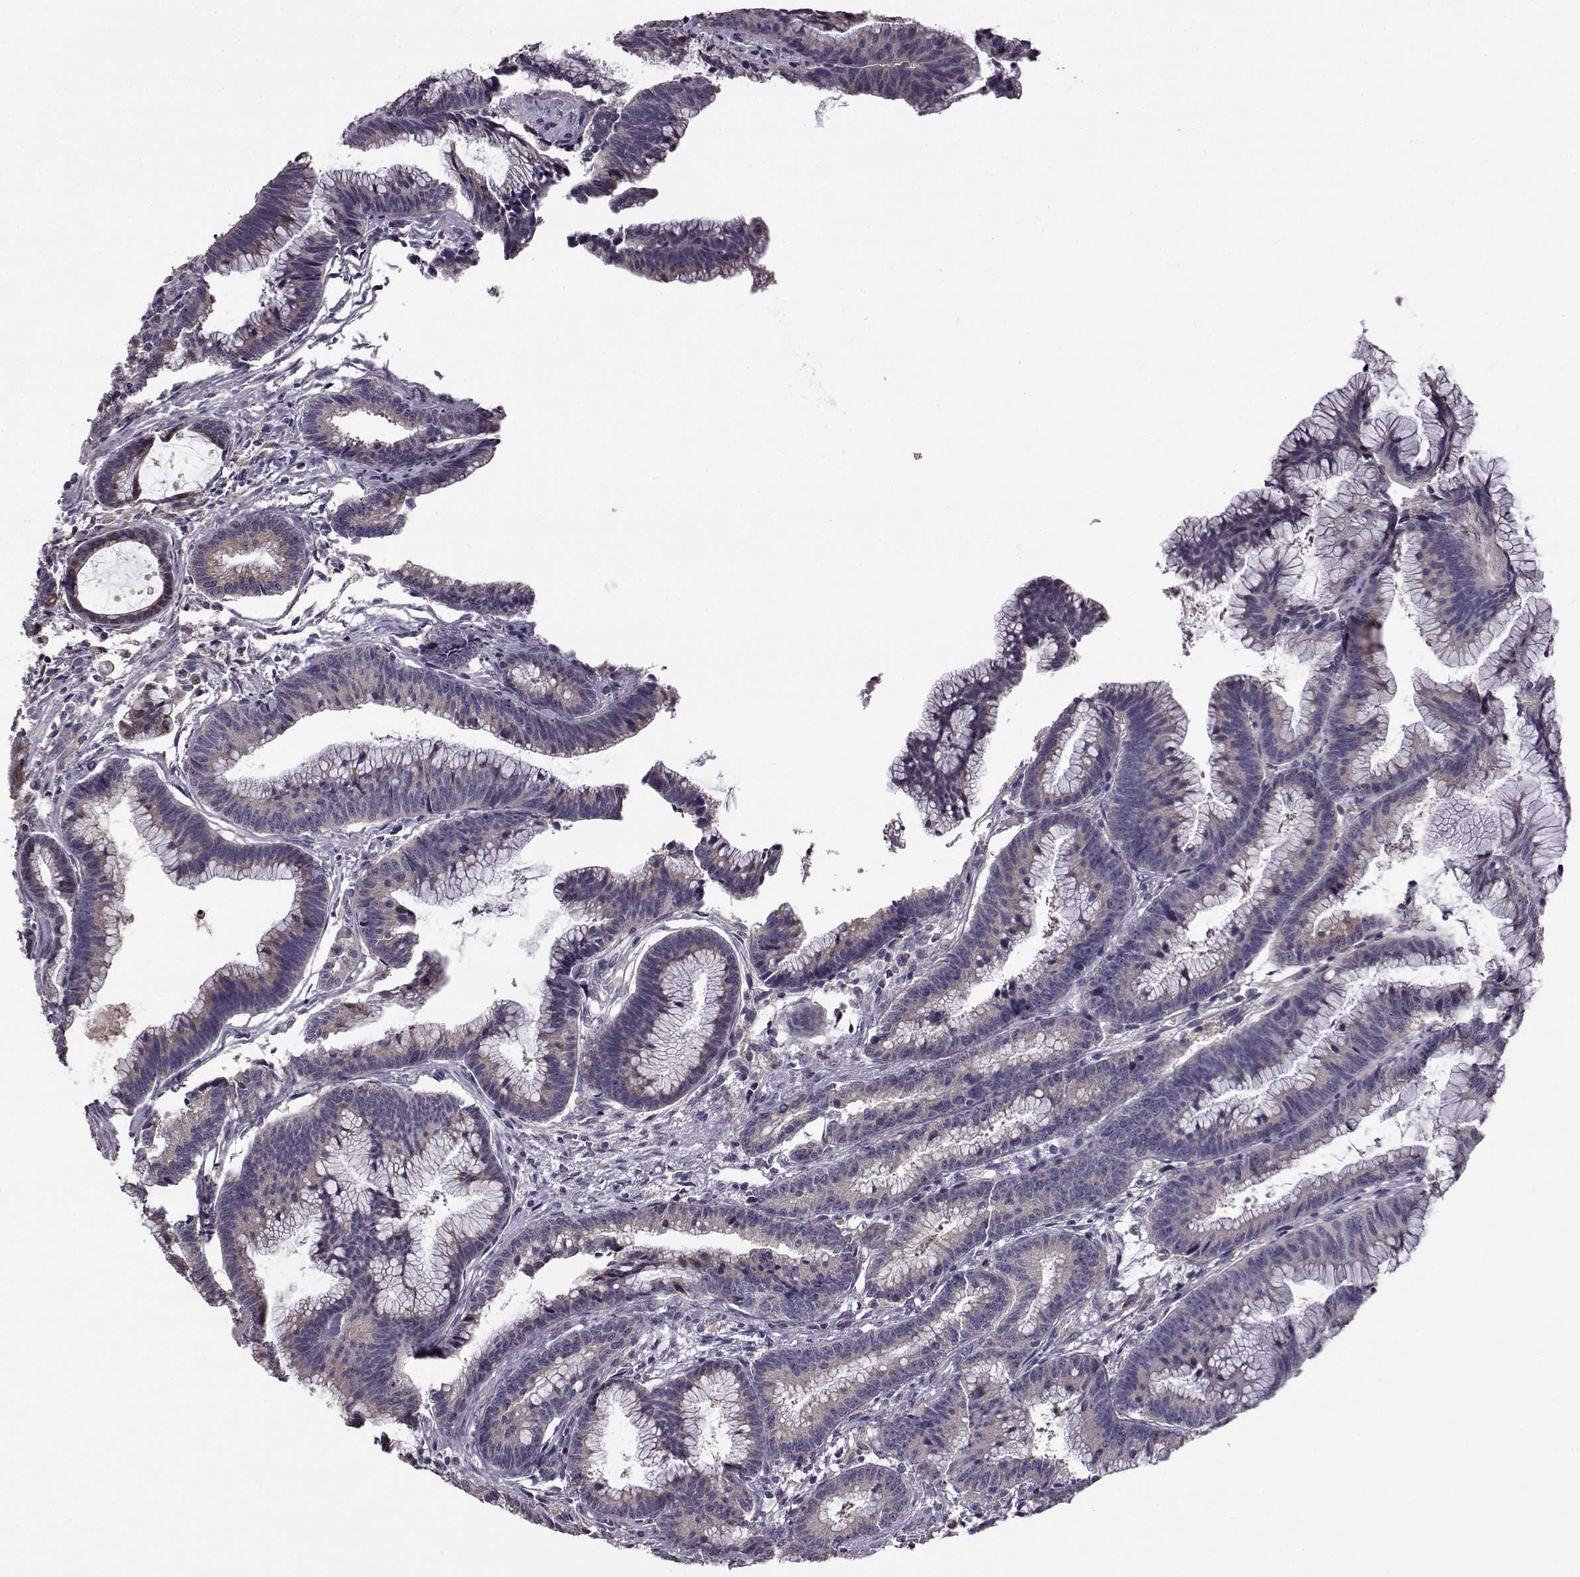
{"staining": {"intensity": "moderate", "quantity": "<25%", "location": "cytoplasmic/membranous"}, "tissue": "colorectal cancer", "cell_type": "Tumor cells", "image_type": "cancer", "snomed": [{"axis": "morphology", "description": "Adenocarcinoma, NOS"}, {"axis": "topography", "description": "Colon"}], "caption": "High-power microscopy captured an IHC histopathology image of colorectal adenocarcinoma, revealing moderate cytoplasmic/membranous staining in about <25% of tumor cells.", "gene": "ADGRG2", "patient": {"sex": "female", "age": 78}}